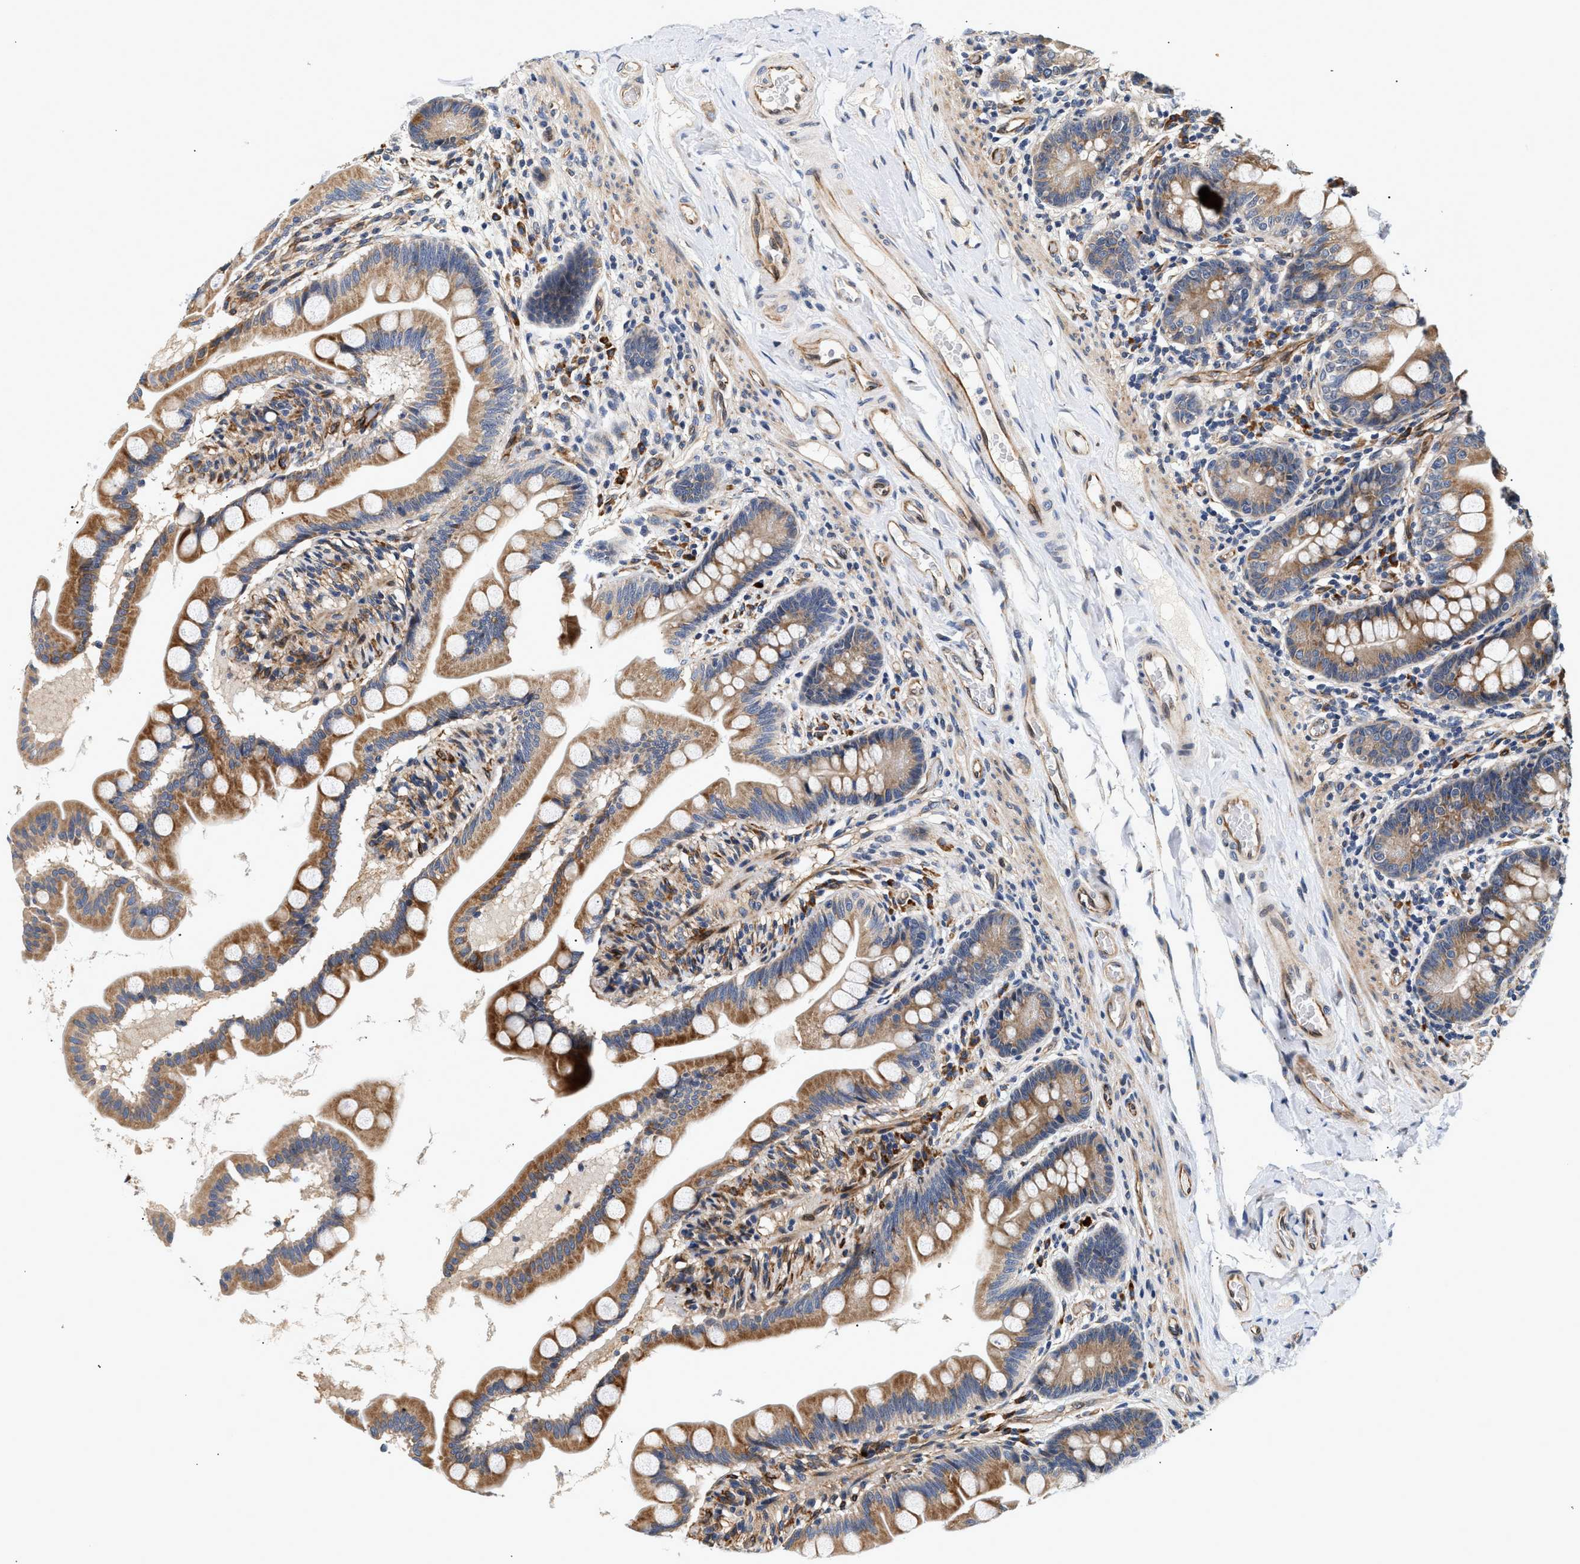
{"staining": {"intensity": "strong", "quantity": ">75%", "location": "cytoplasmic/membranous"}, "tissue": "small intestine", "cell_type": "Glandular cells", "image_type": "normal", "snomed": [{"axis": "morphology", "description": "Normal tissue, NOS"}, {"axis": "topography", "description": "Small intestine"}], "caption": "DAB immunohistochemical staining of normal human small intestine exhibits strong cytoplasmic/membranous protein staining in approximately >75% of glandular cells. (DAB (3,3'-diaminobenzidine) IHC with brightfield microscopy, high magnification).", "gene": "IFT74", "patient": {"sex": "female", "age": 56}}